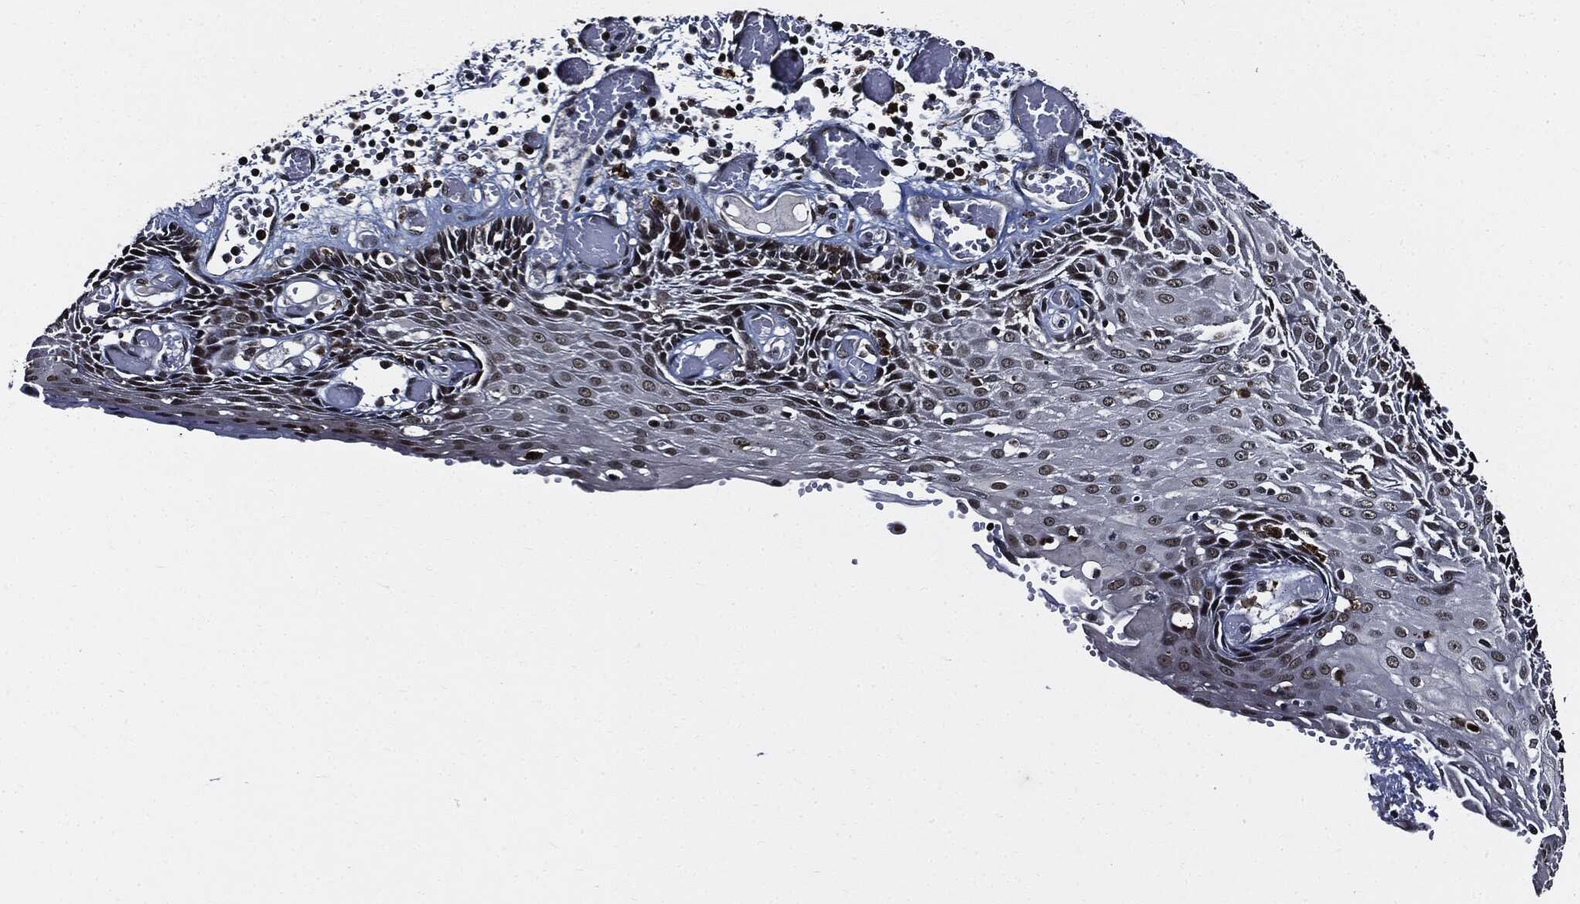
{"staining": {"intensity": "moderate", "quantity": "<25%", "location": "nuclear"}, "tissue": "esophagus", "cell_type": "Squamous epithelial cells", "image_type": "normal", "snomed": [{"axis": "morphology", "description": "Normal tissue, NOS"}, {"axis": "topography", "description": "Esophagus"}], "caption": "An immunohistochemistry (IHC) image of benign tissue is shown. Protein staining in brown labels moderate nuclear positivity in esophagus within squamous epithelial cells. Nuclei are stained in blue.", "gene": "SUGT1", "patient": {"sex": "male", "age": 58}}